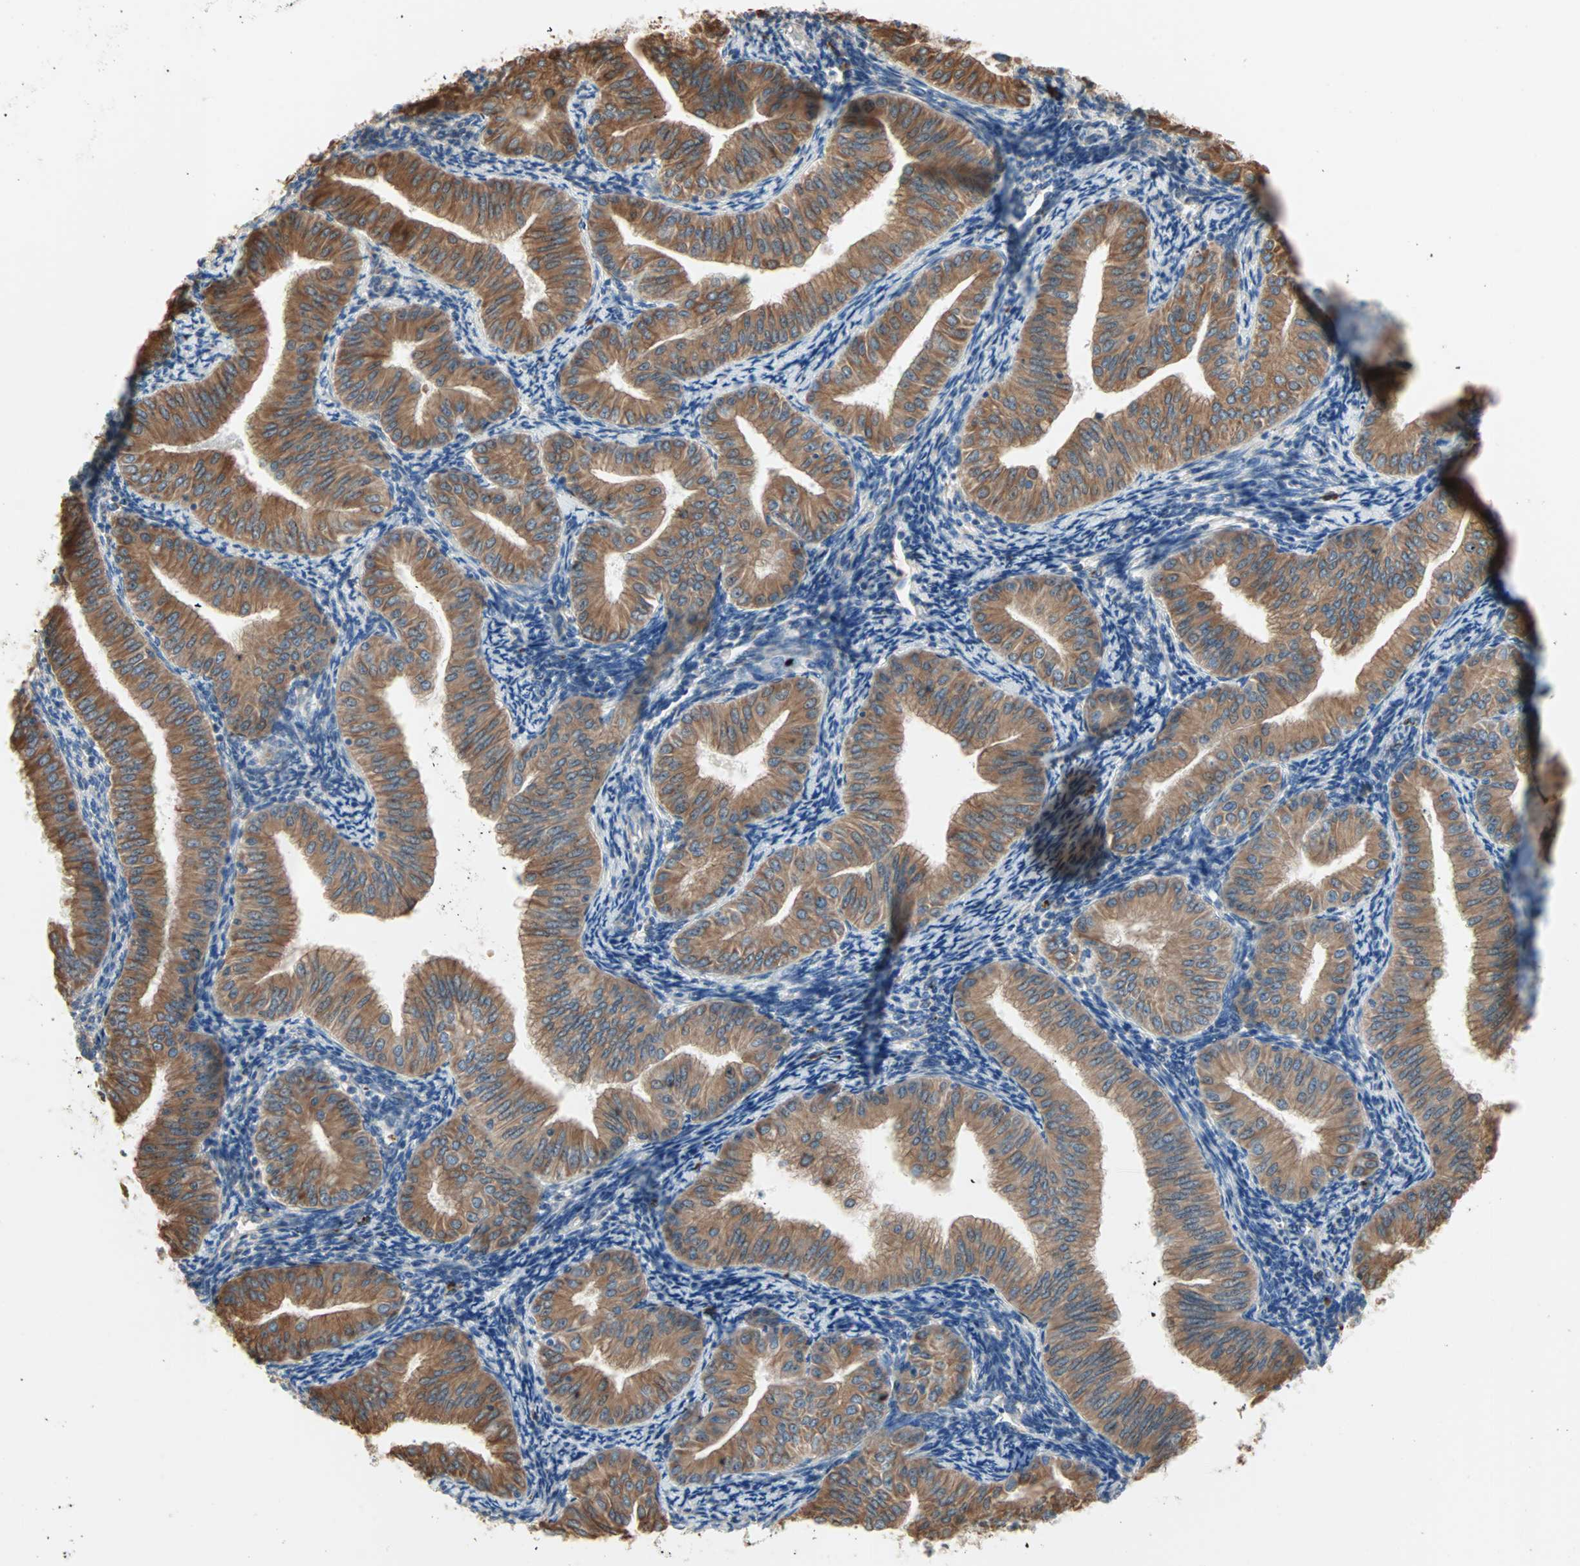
{"staining": {"intensity": "moderate", "quantity": ">75%", "location": "cytoplasmic/membranous"}, "tissue": "endometrial cancer", "cell_type": "Tumor cells", "image_type": "cancer", "snomed": [{"axis": "morphology", "description": "Normal tissue, NOS"}, {"axis": "morphology", "description": "Adenocarcinoma, NOS"}, {"axis": "topography", "description": "Endometrium"}], "caption": "Immunohistochemistry (IHC) (DAB (3,3'-diaminobenzidine)) staining of human adenocarcinoma (endometrial) reveals moderate cytoplasmic/membranous protein positivity in about >75% of tumor cells.", "gene": "PLCXD1", "patient": {"sex": "female", "age": 53}}